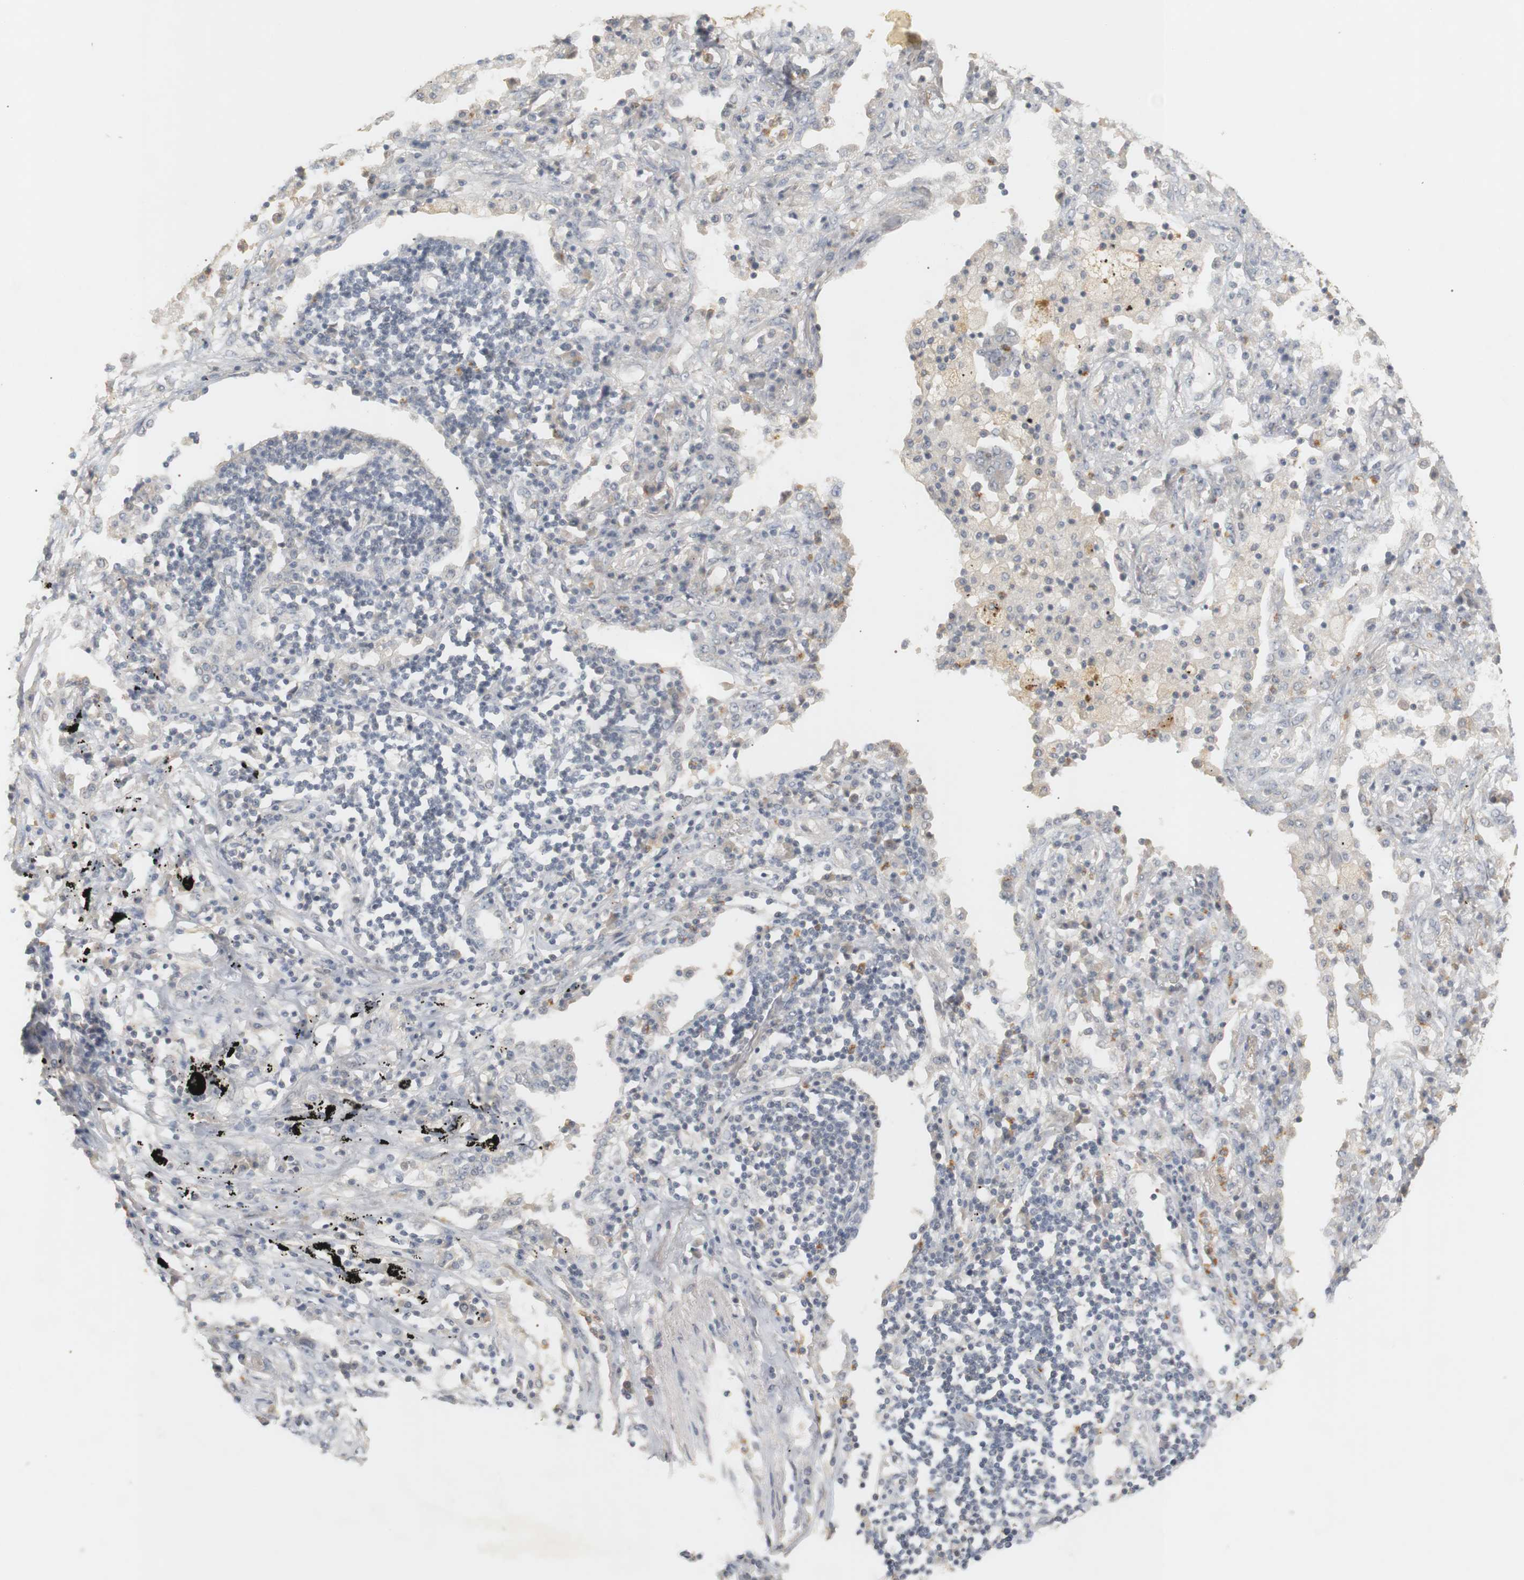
{"staining": {"intensity": "negative", "quantity": "none", "location": "none"}, "tissue": "lung cancer", "cell_type": "Tumor cells", "image_type": "cancer", "snomed": [{"axis": "morphology", "description": "Squamous cell carcinoma, NOS"}, {"axis": "topography", "description": "Lung"}], "caption": "Squamous cell carcinoma (lung) was stained to show a protein in brown. There is no significant staining in tumor cells.", "gene": "RTN3", "patient": {"sex": "female", "age": 63}}